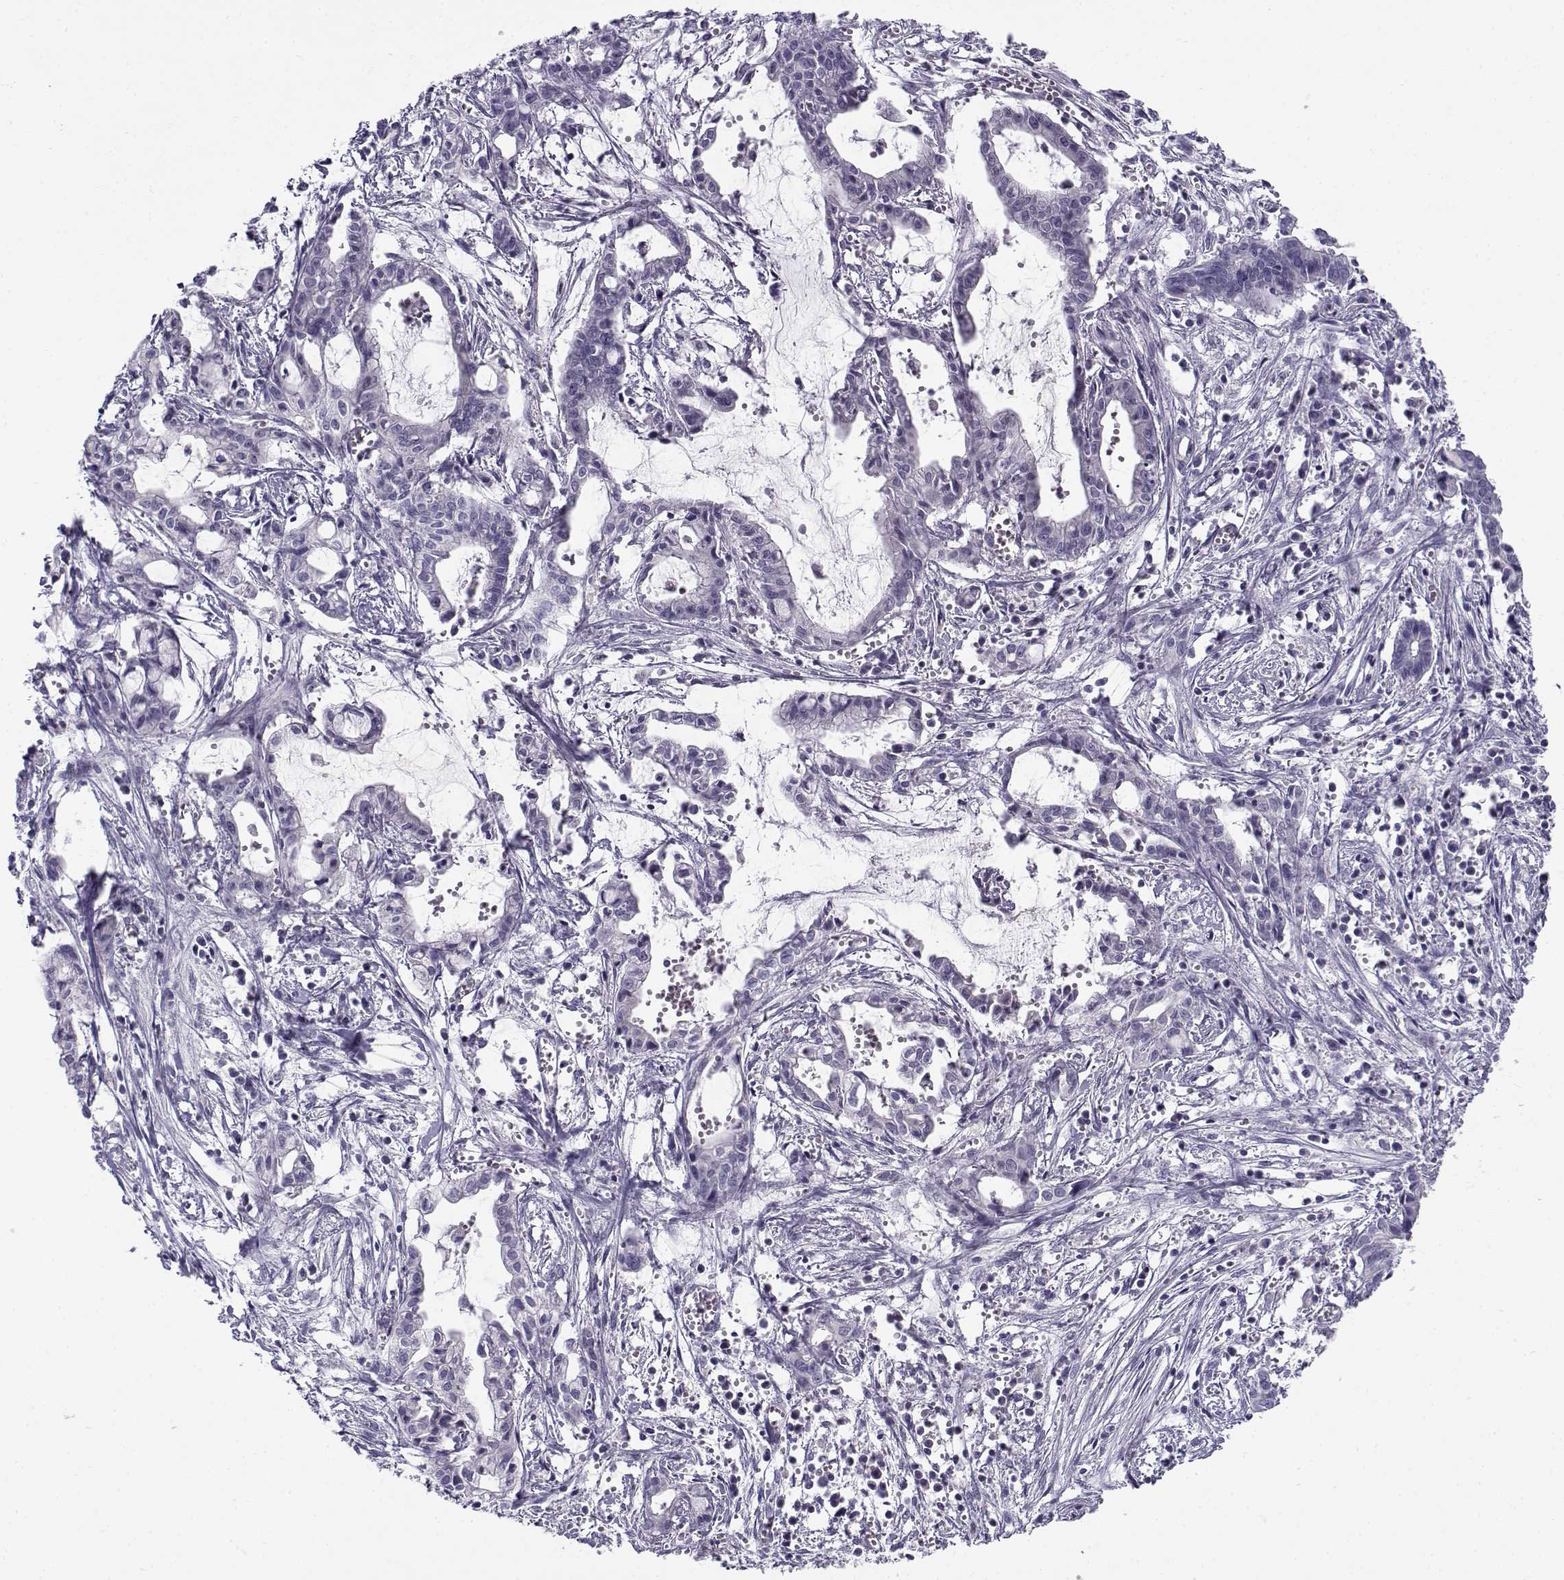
{"staining": {"intensity": "negative", "quantity": "none", "location": "none"}, "tissue": "pancreatic cancer", "cell_type": "Tumor cells", "image_type": "cancer", "snomed": [{"axis": "morphology", "description": "Adenocarcinoma, NOS"}, {"axis": "topography", "description": "Pancreas"}], "caption": "Tumor cells show no significant protein positivity in pancreatic cancer.", "gene": "FAM166A", "patient": {"sex": "male", "age": 48}}